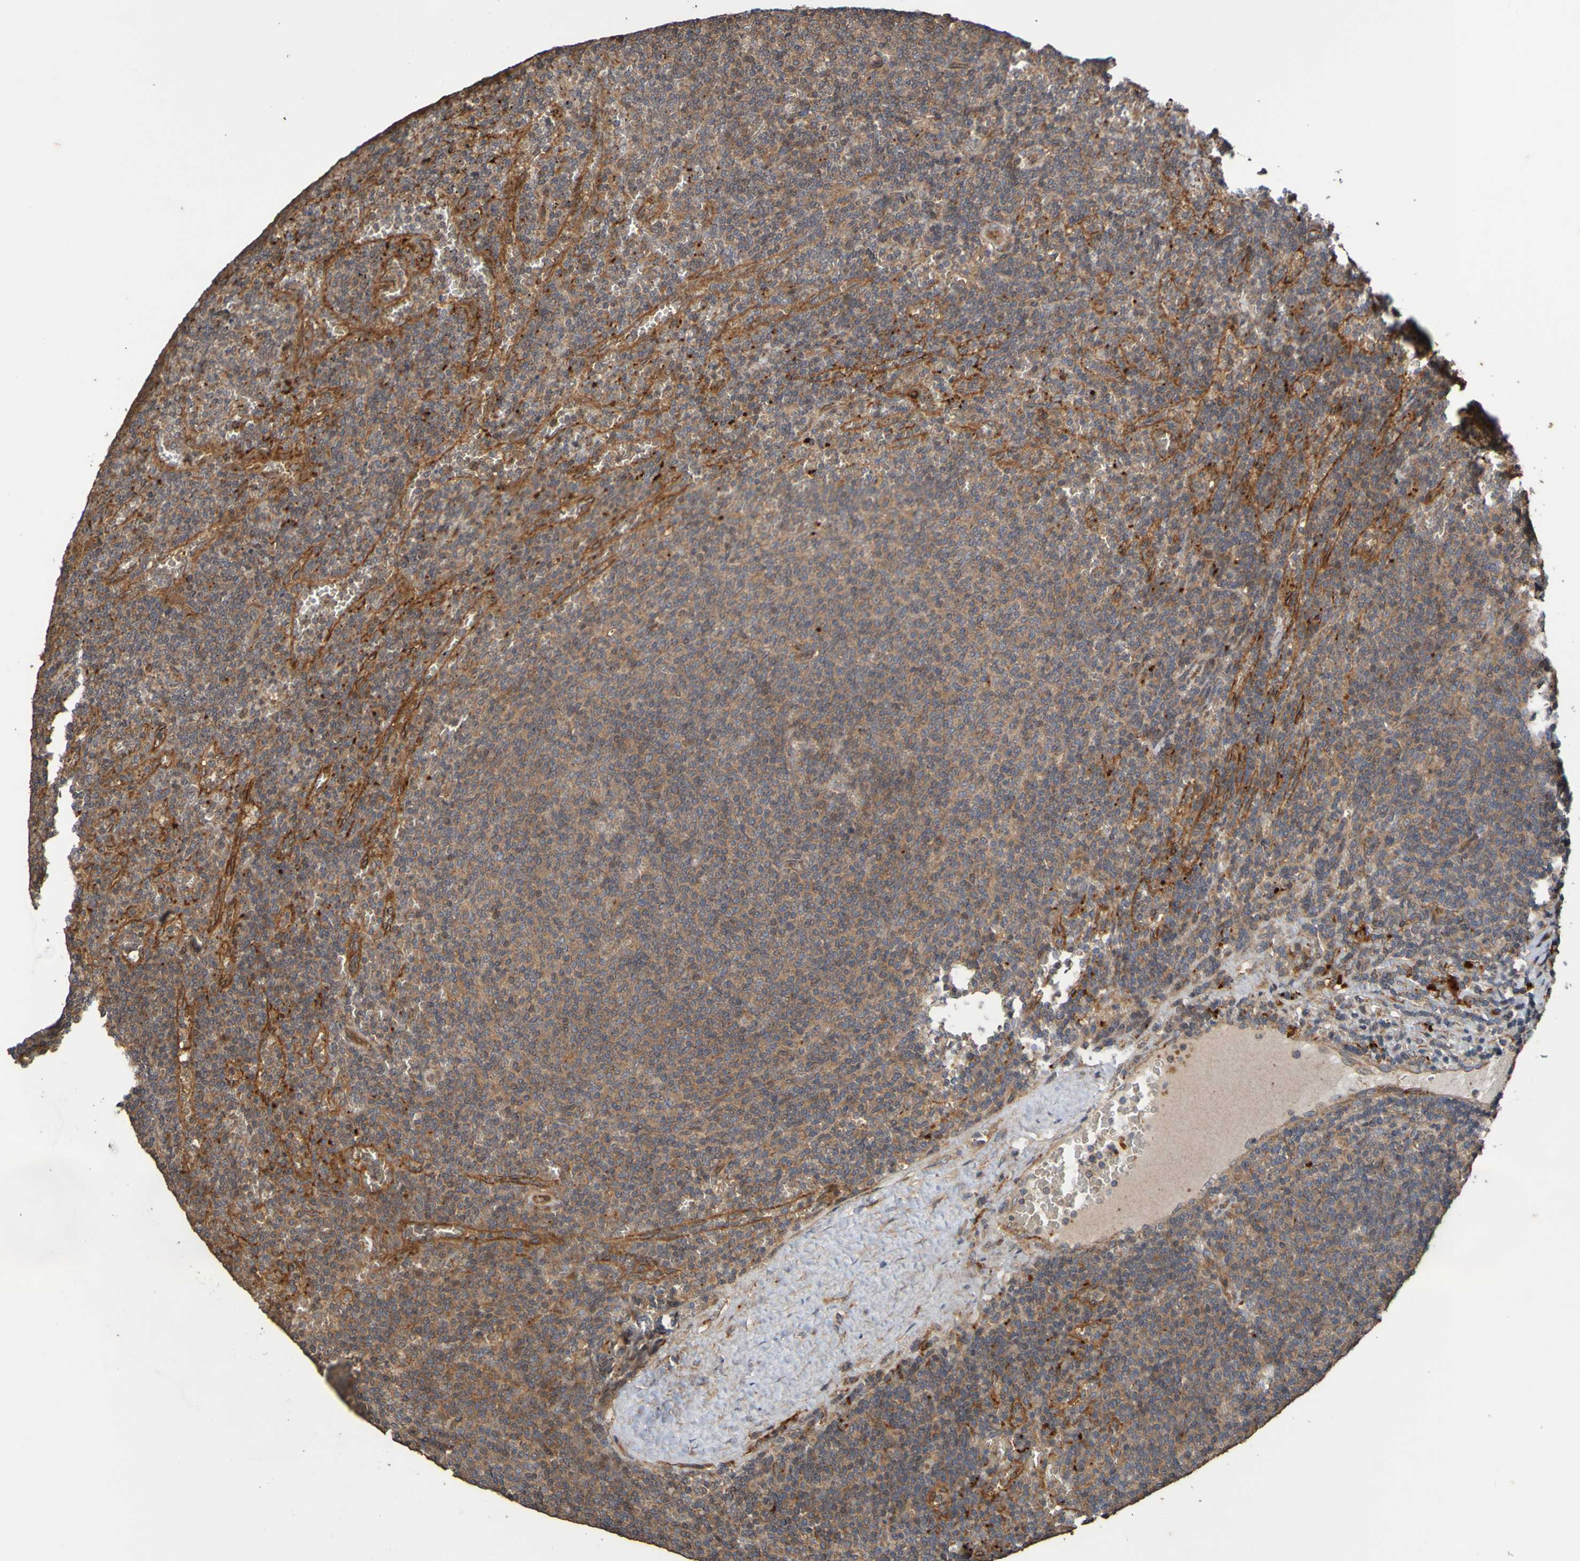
{"staining": {"intensity": "moderate", "quantity": ">75%", "location": "cytoplasmic/membranous"}, "tissue": "lymphoma", "cell_type": "Tumor cells", "image_type": "cancer", "snomed": [{"axis": "morphology", "description": "Malignant lymphoma, non-Hodgkin's type, Low grade"}, {"axis": "topography", "description": "Spleen"}], "caption": "Low-grade malignant lymphoma, non-Hodgkin's type tissue exhibits moderate cytoplasmic/membranous positivity in about >75% of tumor cells", "gene": "UCN", "patient": {"sex": "female", "age": 50}}